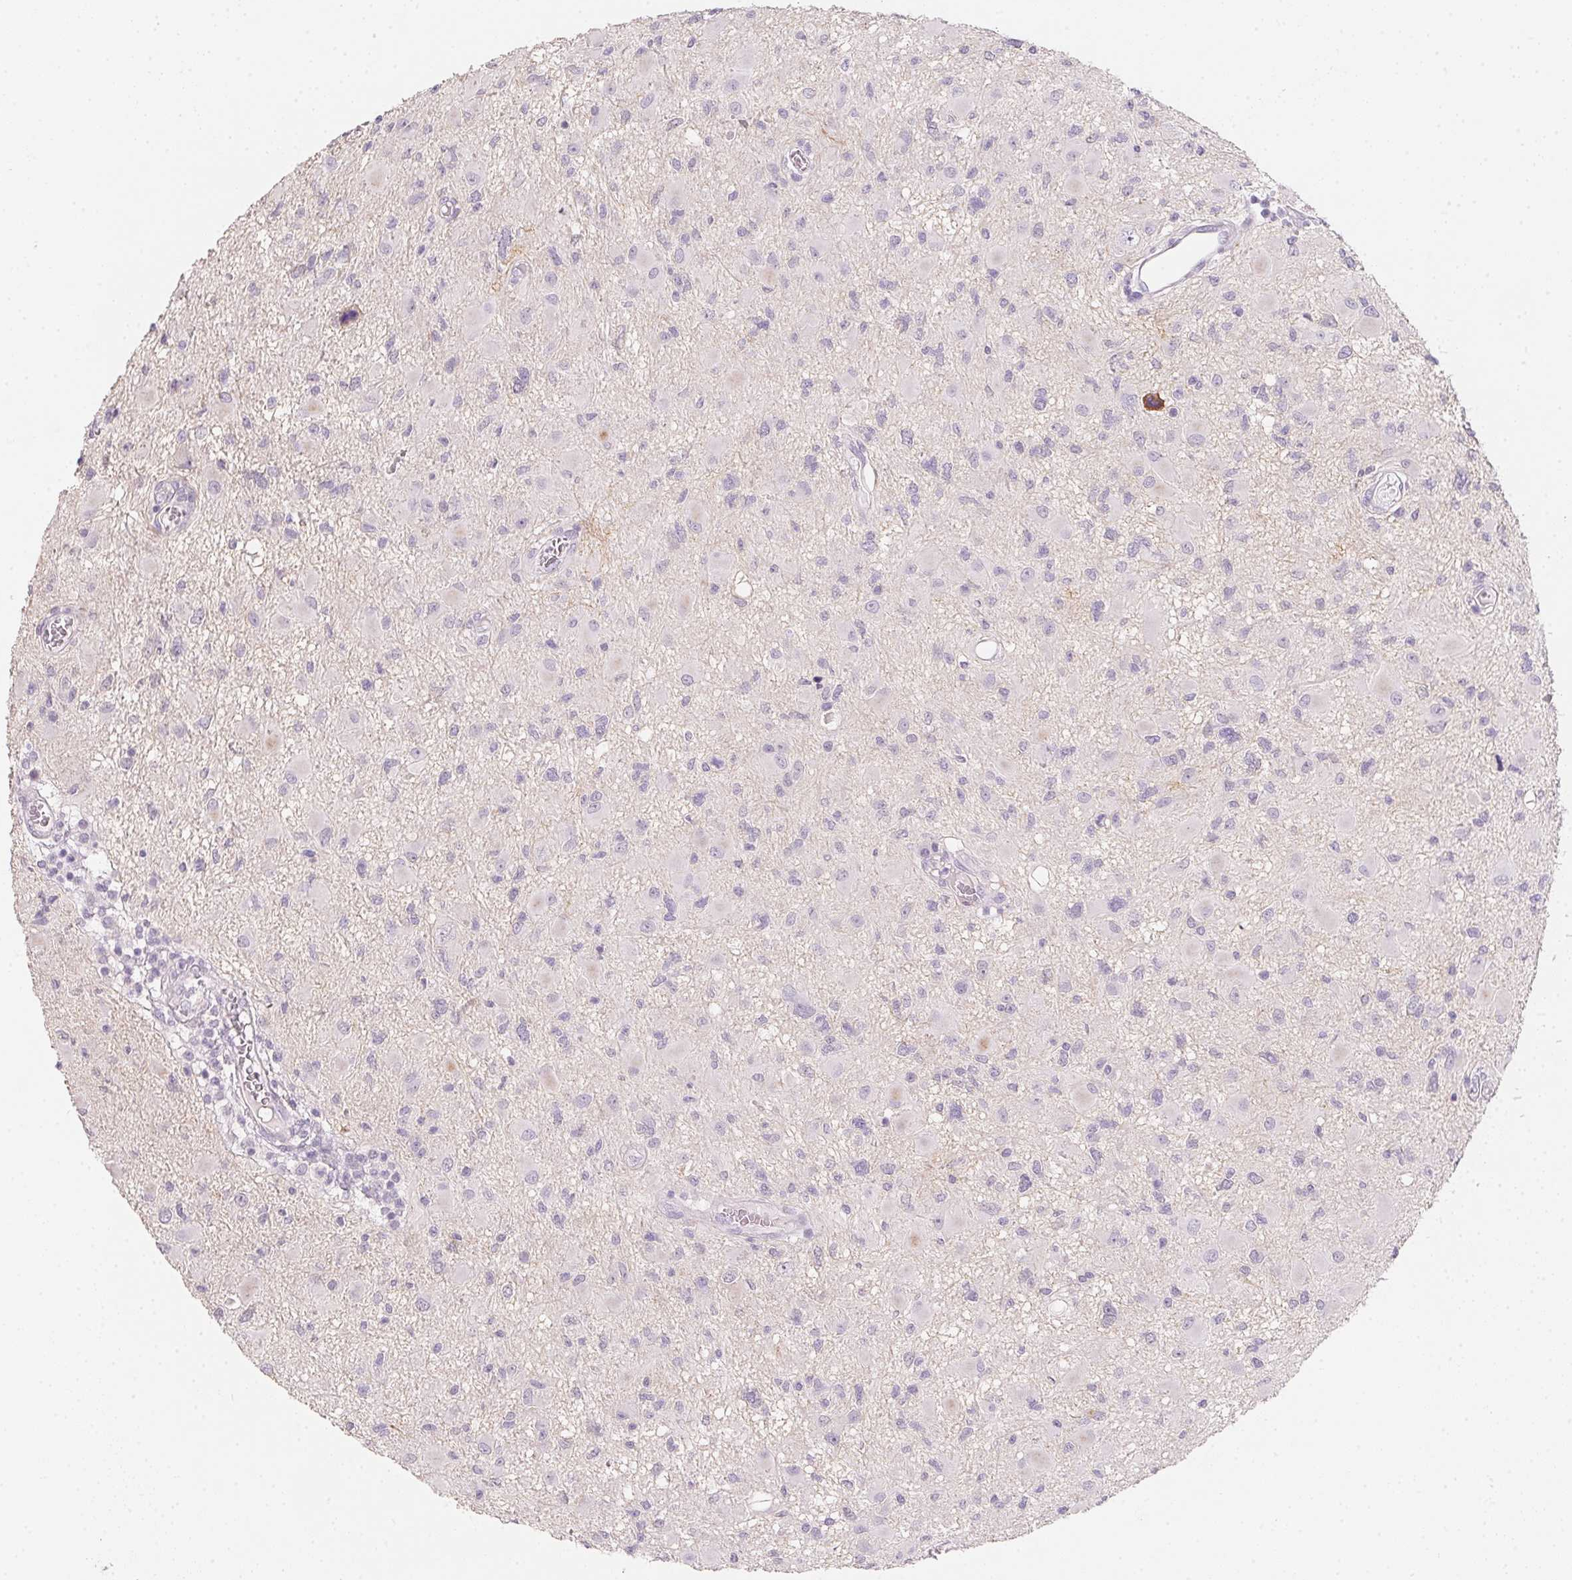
{"staining": {"intensity": "negative", "quantity": "none", "location": "none"}, "tissue": "glioma", "cell_type": "Tumor cells", "image_type": "cancer", "snomed": [{"axis": "morphology", "description": "Glioma, malignant, High grade"}, {"axis": "topography", "description": "Brain"}], "caption": "The photomicrograph displays no significant staining in tumor cells of glioma.", "gene": "MYL4", "patient": {"sex": "male", "age": 54}}